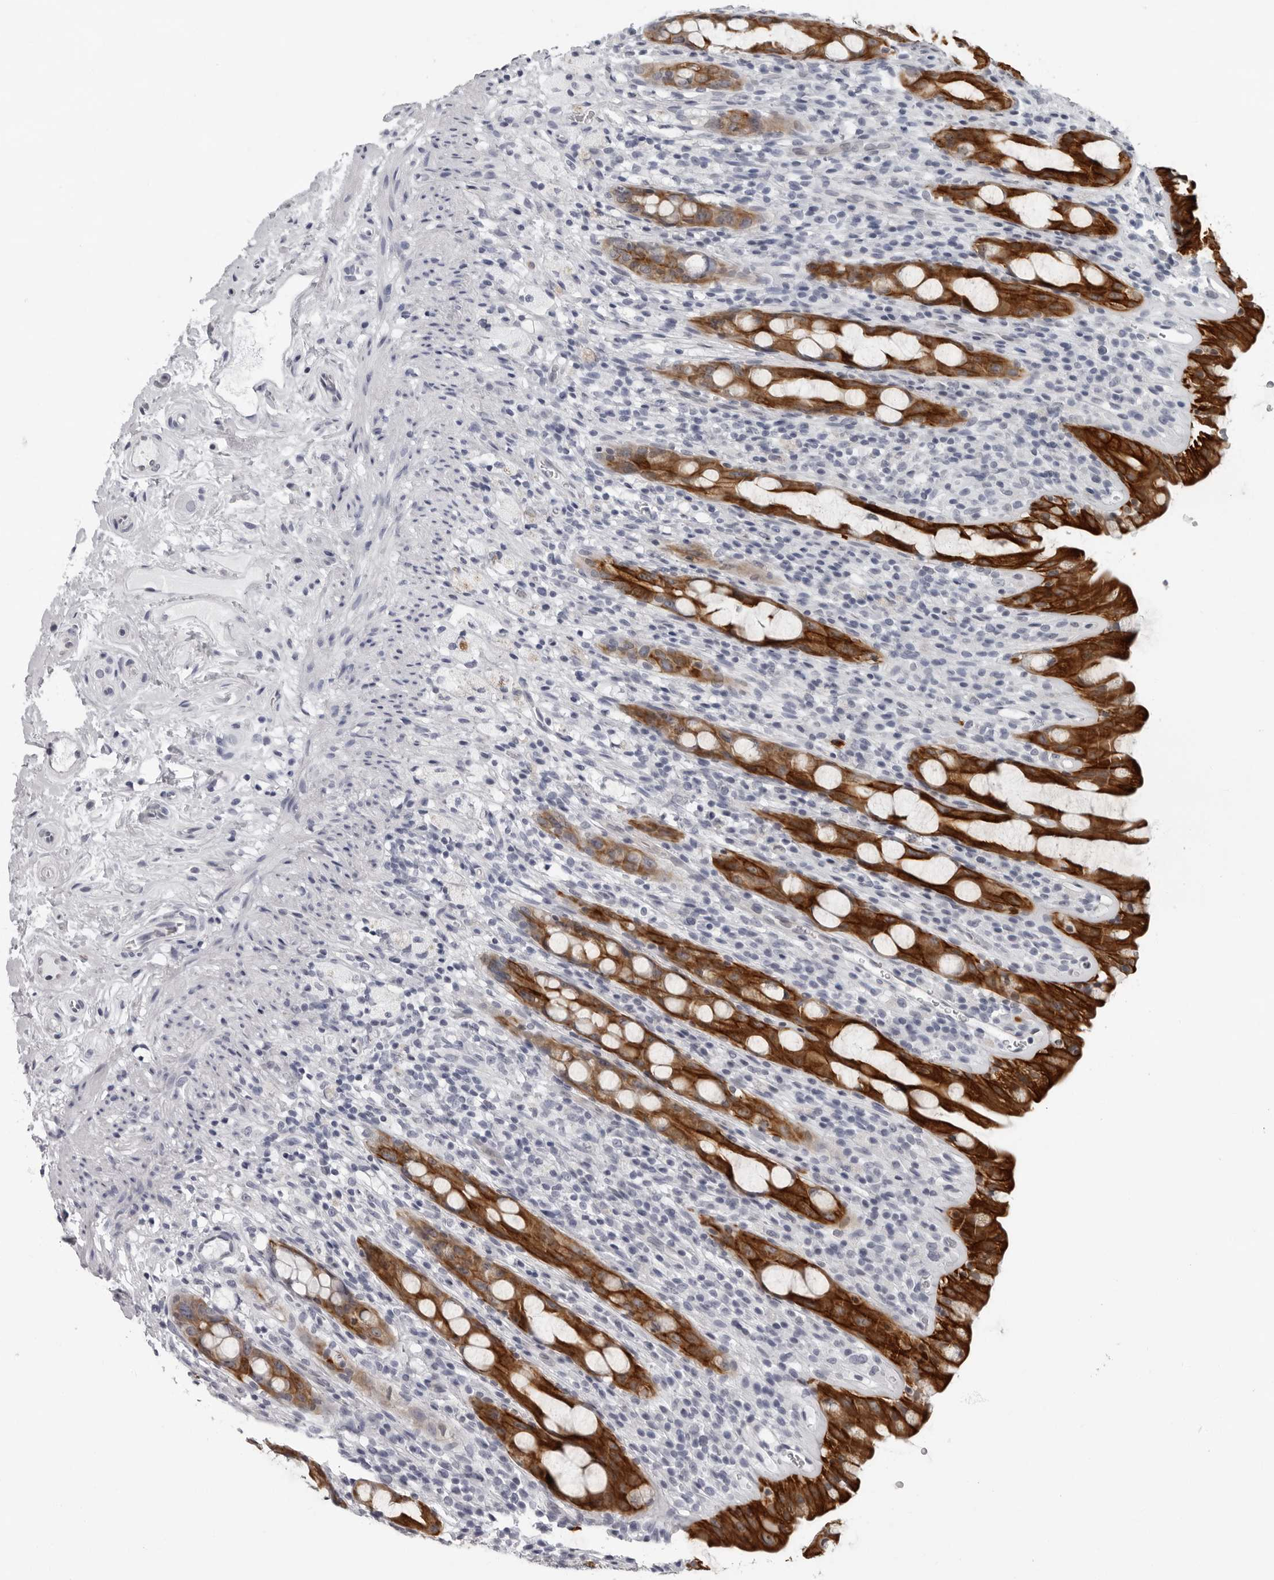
{"staining": {"intensity": "strong", "quantity": ">75%", "location": "cytoplasmic/membranous"}, "tissue": "rectum", "cell_type": "Glandular cells", "image_type": "normal", "snomed": [{"axis": "morphology", "description": "Normal tissue, NOS"}, {"axis": "topography", "description": "Rectum"}], "caption": "Immunohistochemistry of benign human rectum shows high levels of strong cytoplasmic/membranous staining in about >75% of glandular cells. (DAB (3,3'-diaminobenzidine) IHC, brown staining for protein, blue staining for nuclei).", "gene": "CCDC28B", "patient": {"sex": "male", "age": 44}}